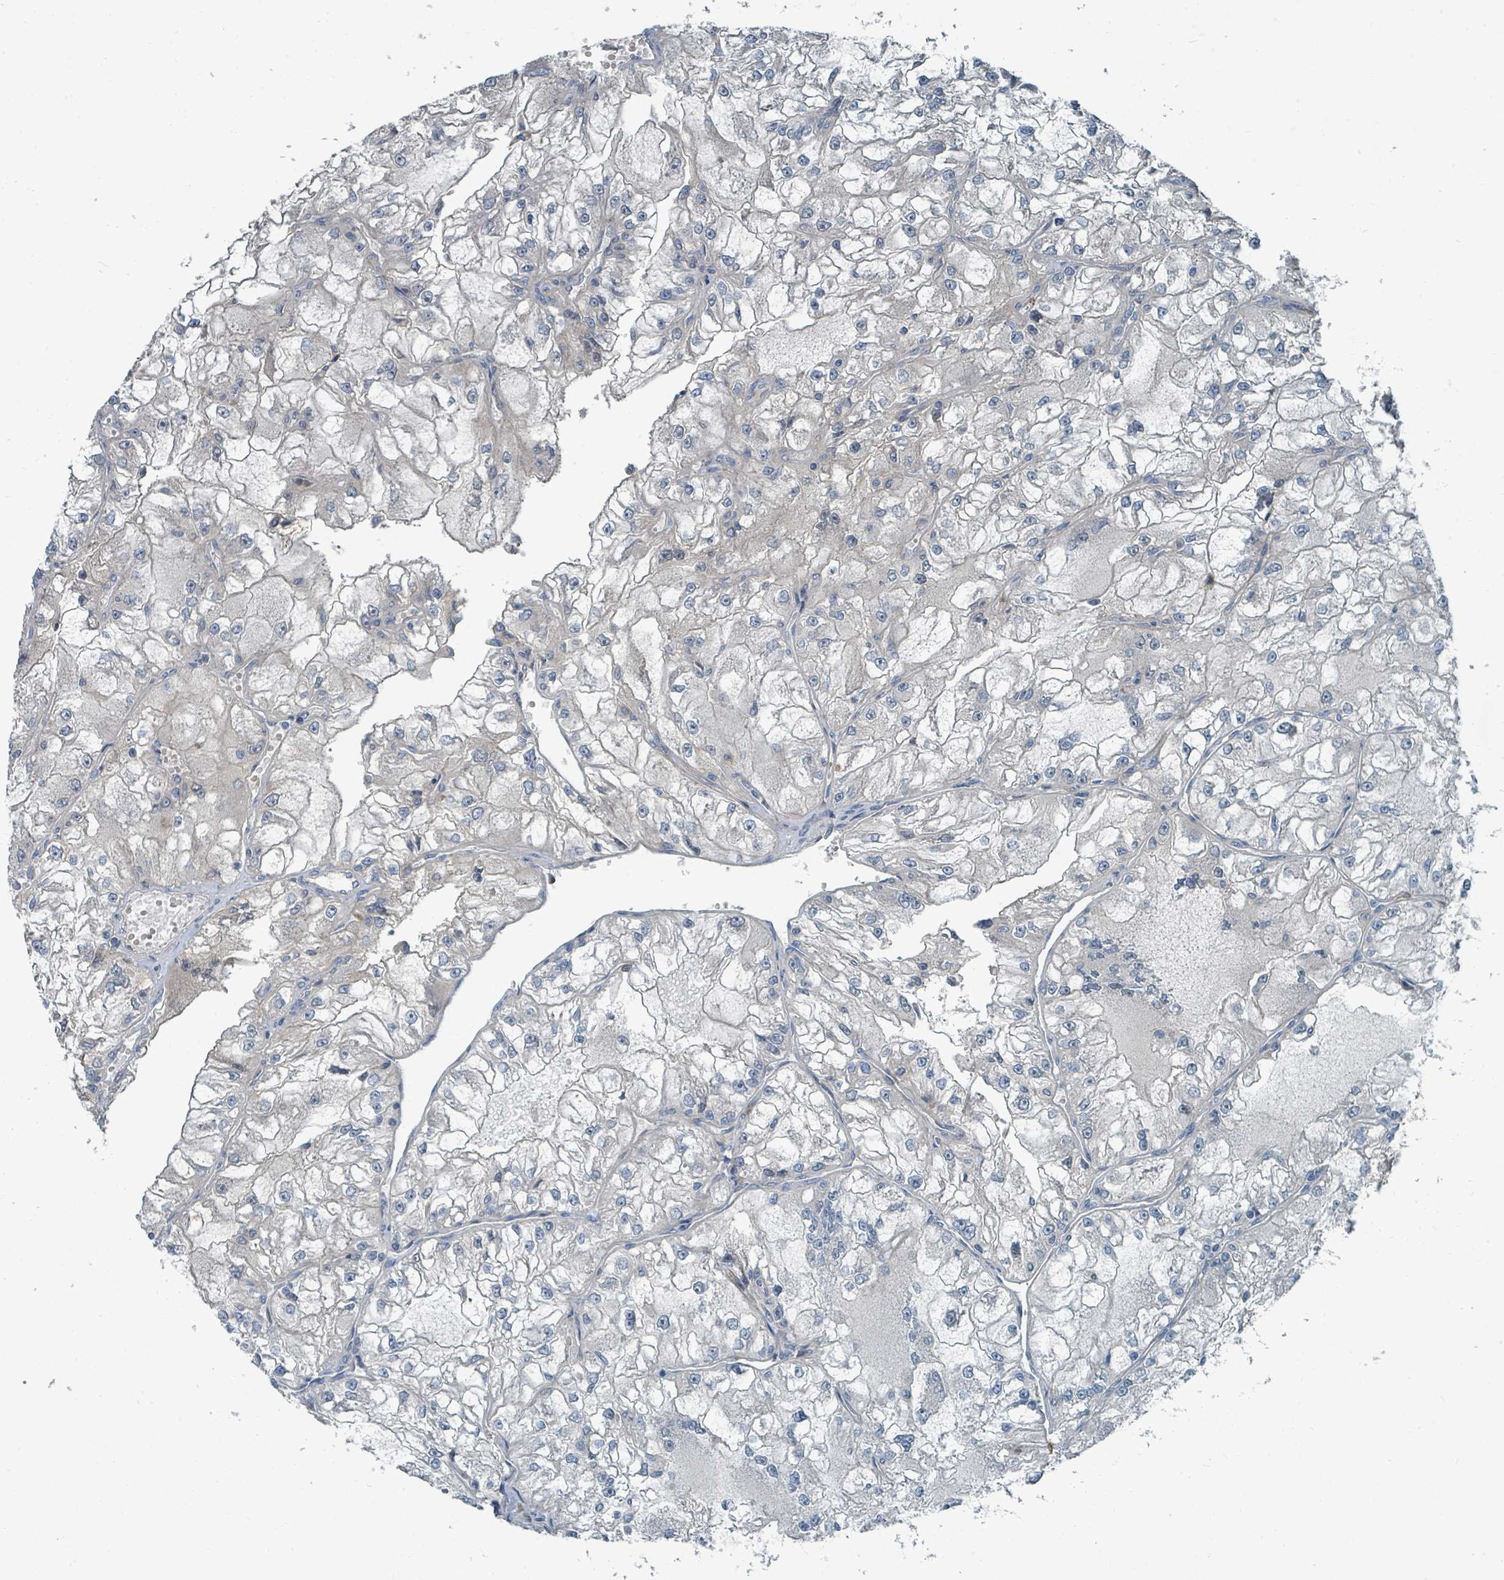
{"staining": {"intensity": "negative", "quantity": "none", "location": "none"}, "tissue": "renal cancer", "cell_type": "Tumor cells", "image_type": "cancer", "snomed": [{"axis": "morphology", "description": "Adenocarcinoma, NOS"}, {"axis": "topography", "description": "Kidney"}], "caption": "DAB (3,3'-diaminobenzidine) immunohistochemical staining of renal cancer (adenocarcinoma) exhibits no significant expression in tumor cells.", "gene": "SLC44A5", "patient": {"sex": "female", "age": 72}}